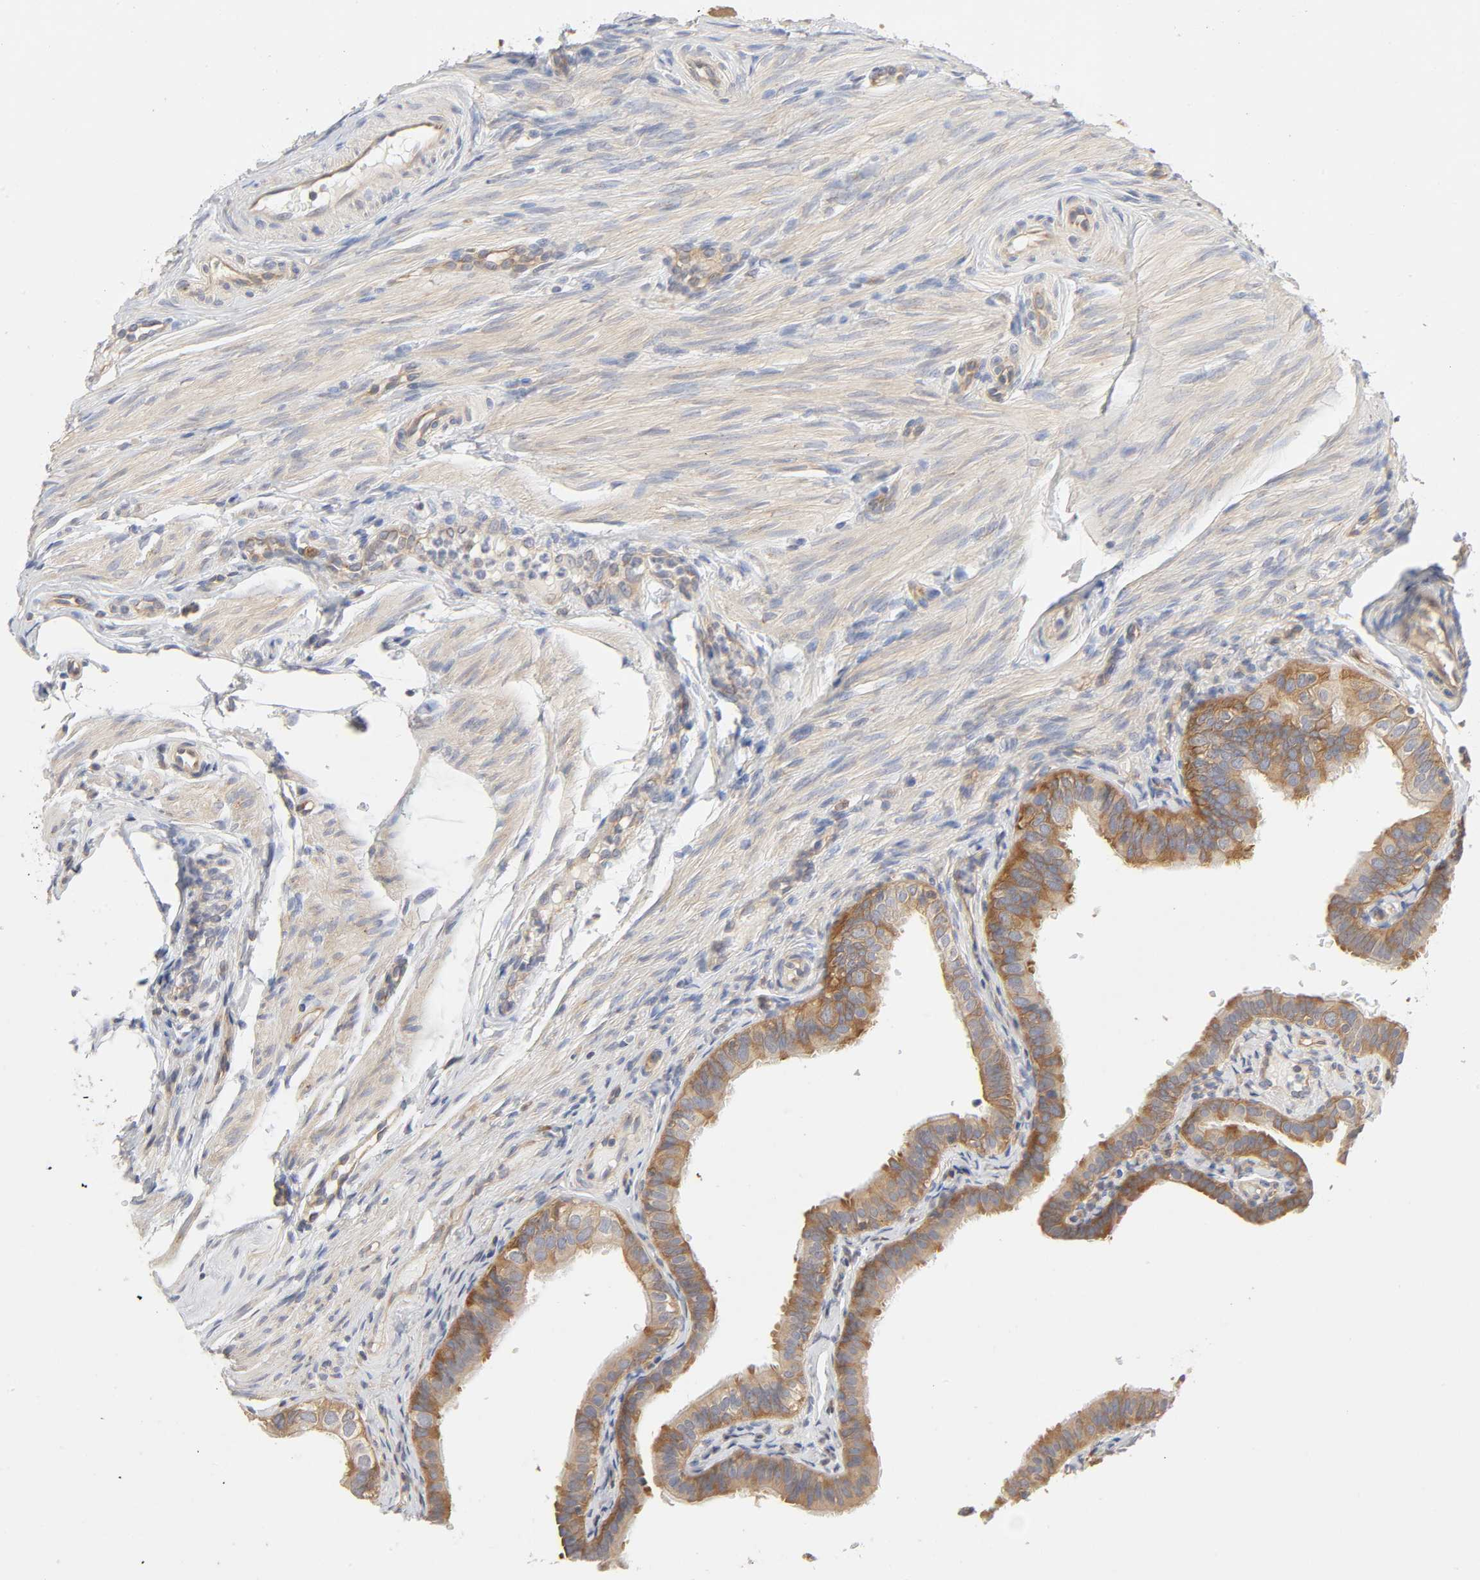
{"staining": {"intensity": "moderate", "quantity": ">75%", "location": "cytoplasmic/membranous"}, "tissue": "fallopian tube", "cell_type": "Glandular cells", "image_type": "normal", "snomed": [{"axis": "morphology", "description": "Normal tissue, NOS"}, {"axis": "morphology", "description": "Dermoid, NOS"}, {"axis": "topography", "description": "Fallopian tube"}], "caption": "IHC image of normal fallopian tube: fallopian tube stained using IHC demonstrates medium levels of moderate protein expression localized specifically in the cytoplasmic/membranous of glandular cells, appearing as a cytoplasmic/membranous brown color.", "gene": "IQCJ", "patient": {"sex": "female", "age": 33}}